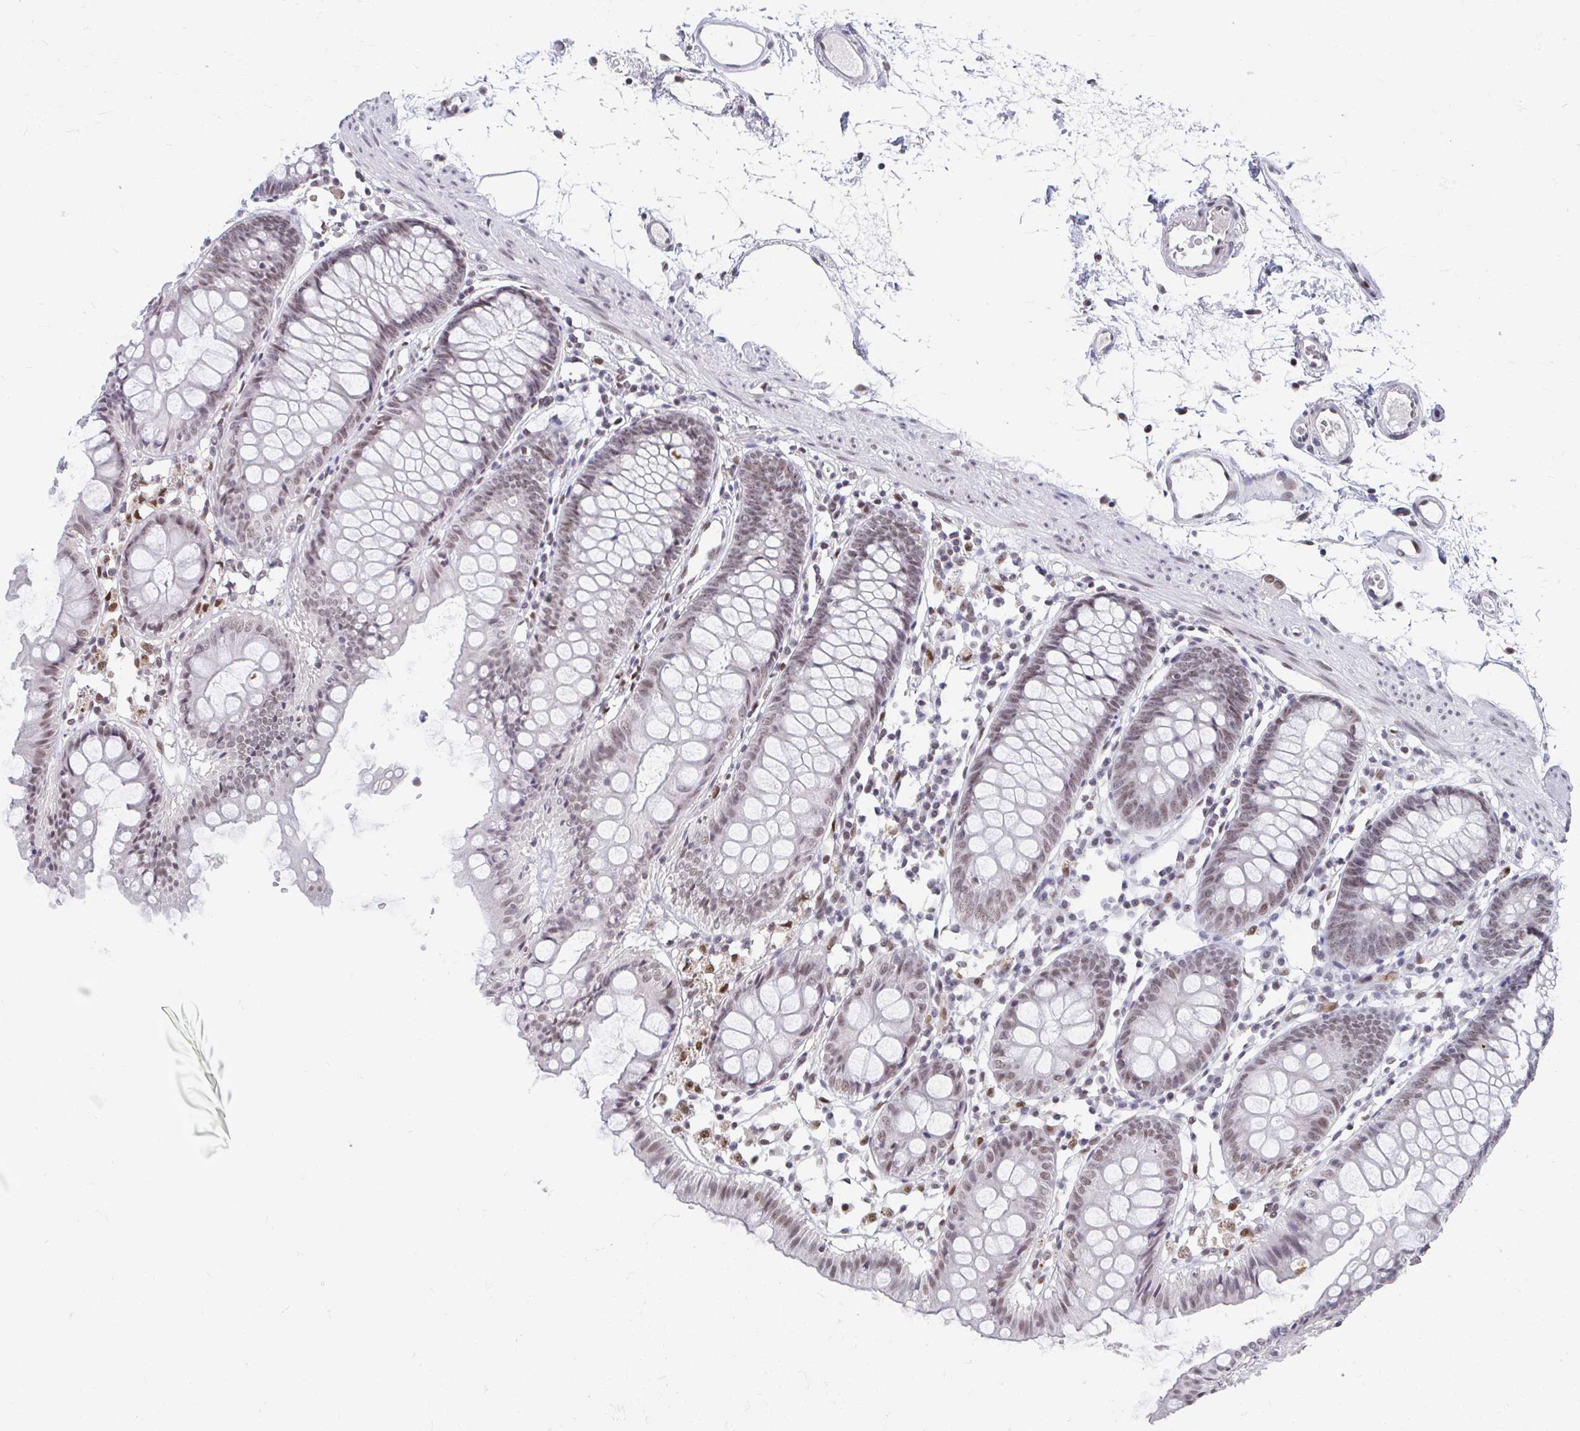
{"staining": {"intensity": "negative", "quantity": "none", "location": "none"}, "tissue": "colon", "cell_type": "Endothelial cells", "image_type": "normal", "snomed": [{"axis": "morphology", "description": "Normal tissue, NOS"}, {"axis": "topography", "description": "Colon"}], "caption": "Immunohistochemistry (IHC) histopathology image of normal colon: human colon stained with DAB (3,3'-diaminobenzidine) demonstrates no significant protein staining in endothelial cells. (DAB (3,3'-diaminobenzidine) immunohistochemistry (IHC) with hematoxylin counter stain).", "gene": "GTF2H1", "patient": {"sex": "female", "age": 84}}